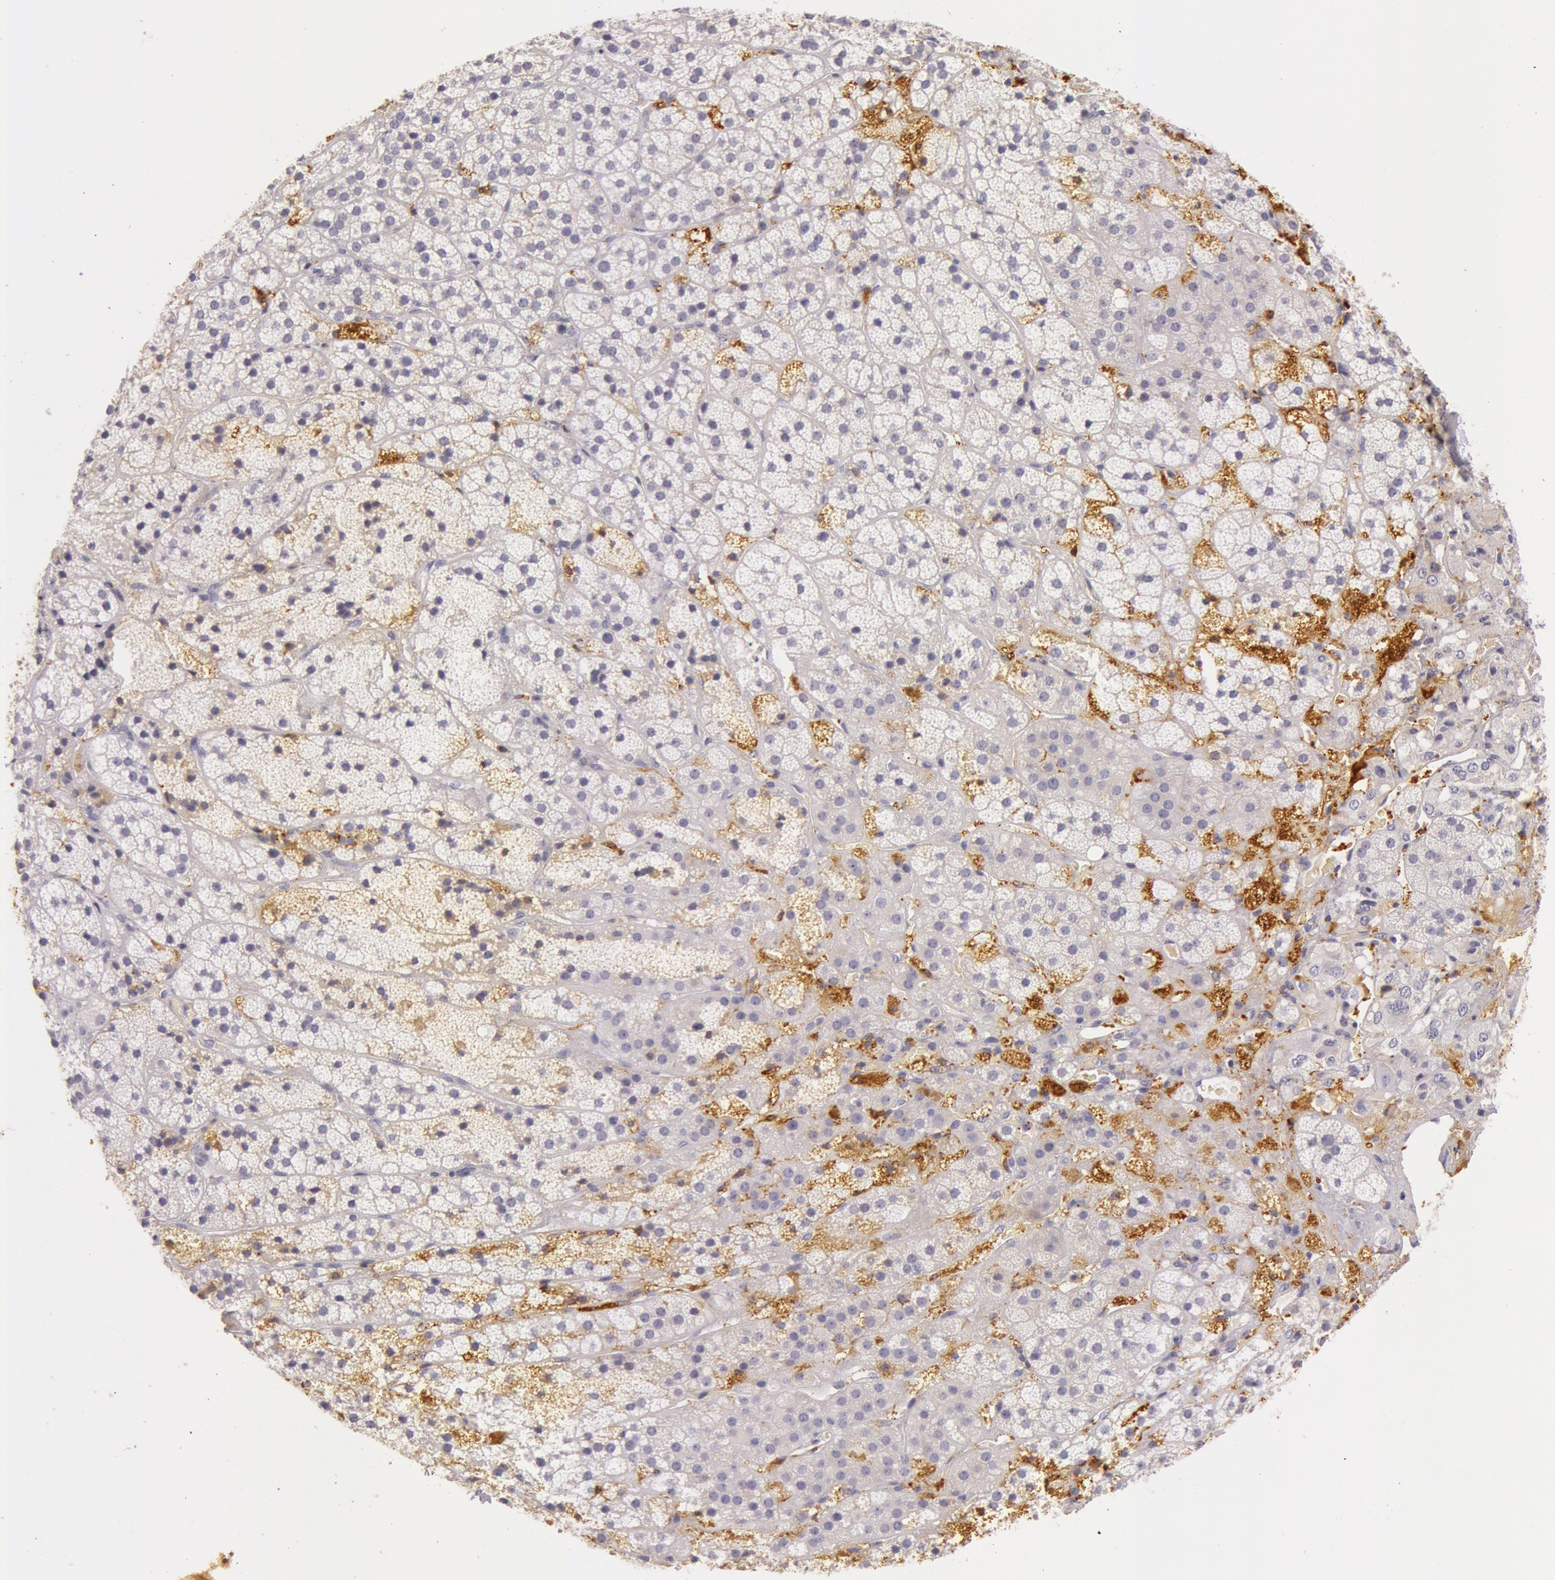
{"staining": {"intensity": "negative", "quantity": "none", "location": "none"}, "tissue": "adrenal gland", "cell_type": "Glandular cells", "image_type": "normal", "snomed": [{"axis": "morphology", "description": "Normal tissue, NOS"}, {"axis": "topography", "description": "Adrenal gland"}], "caption": "IHC micrograph of normal adrenal gland stained for a protein (brown), which demonstrates no positivity in glandular cells. (DAB immunohistochemistry (IHC) visualized using brightfield microscopy, high magnification).", "gene": "C4BPA", "patient": {"sex": "female", "age": 44}}